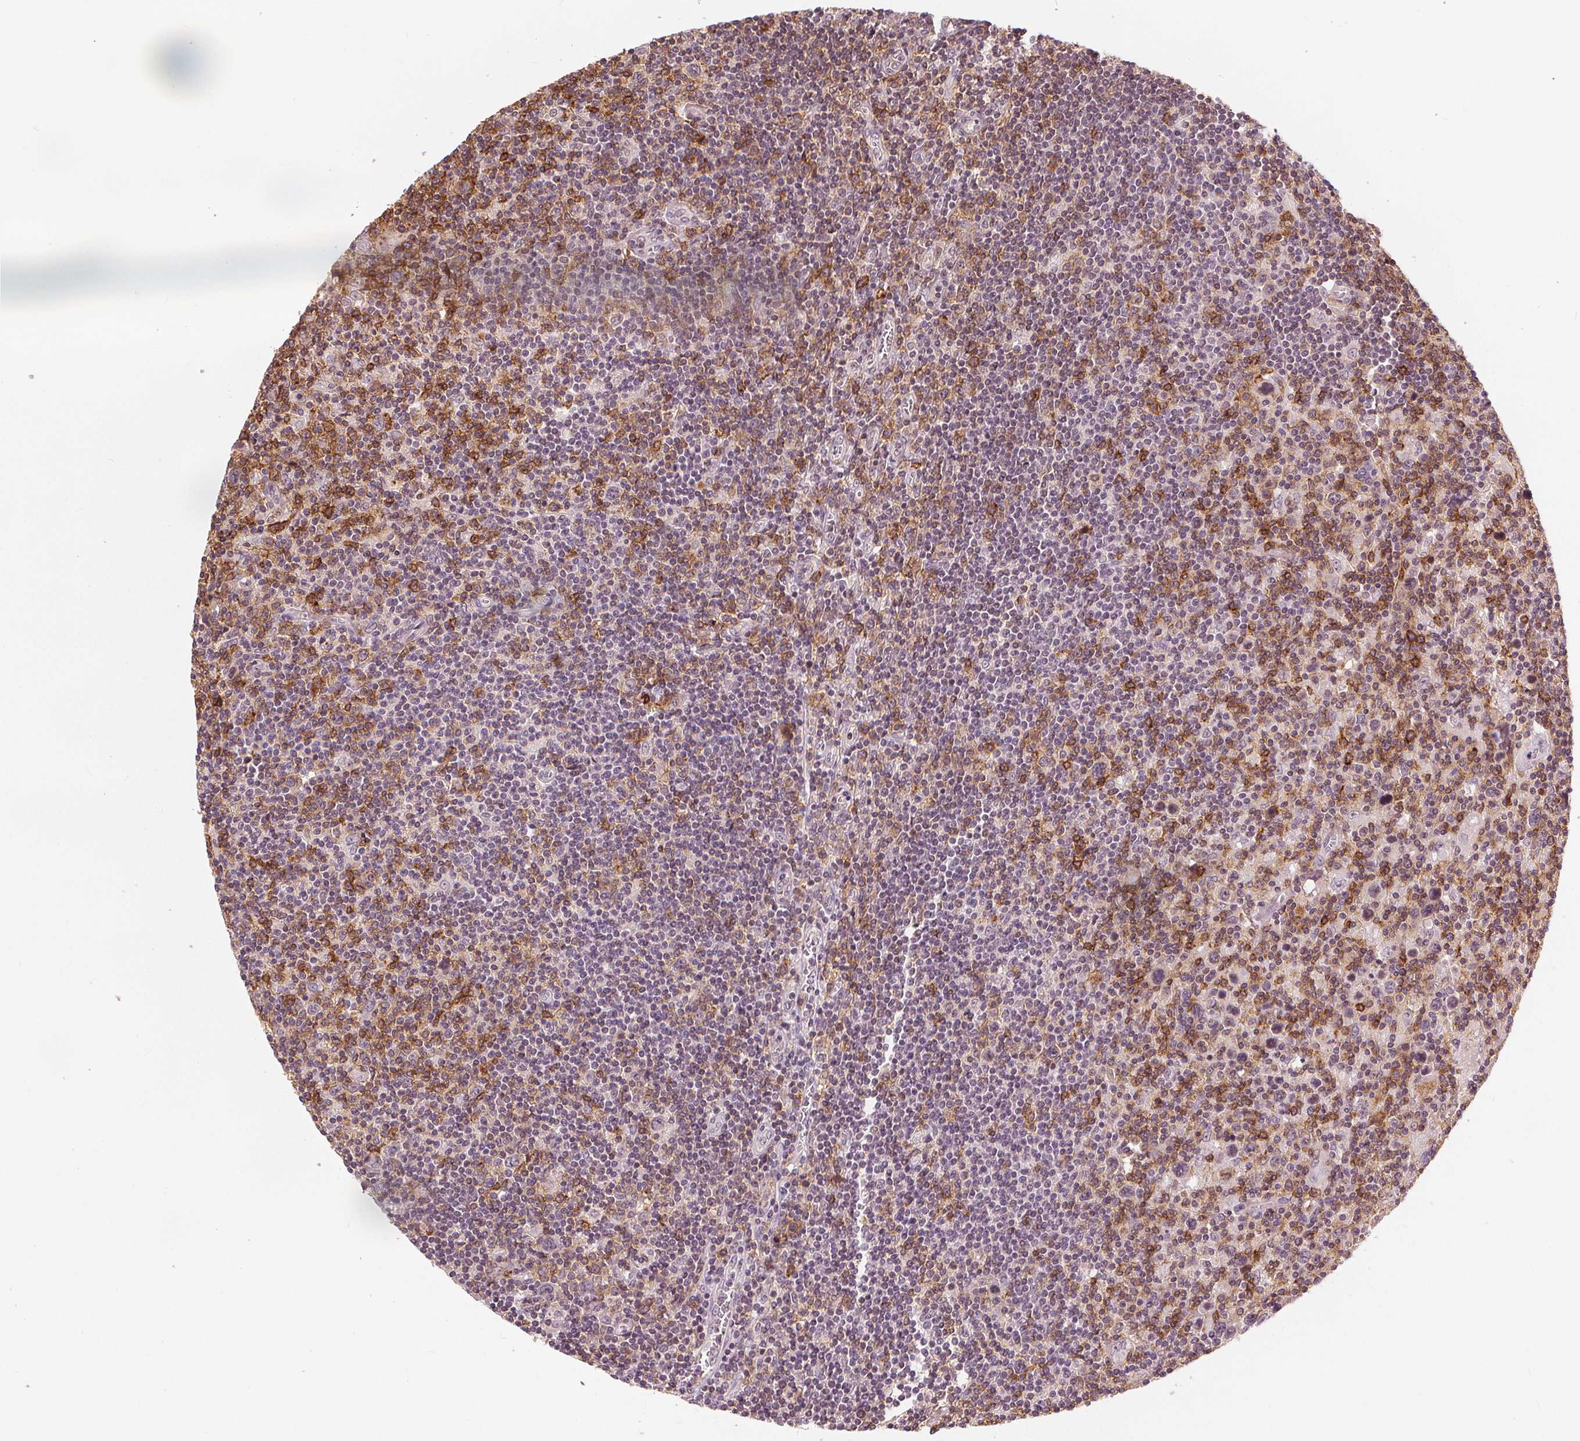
{"staining": {"intensity": "negative", "quantity": "none", "location": "none"}, "tissue": "lymphoma", "cell_type": "Tumor cells", "image_type": "cancer", "snomed": [{"axis": "morphology", "description": "Hodgkin's disease, NOS"}, {"axis": "topography", "description": "Lymph node"}], "caption": "IHC of Hodgkin's disease exhibits no expression in tumor cells.", "gene": "SLC34A1", "patient": {"sex": "male", "age": 40}}